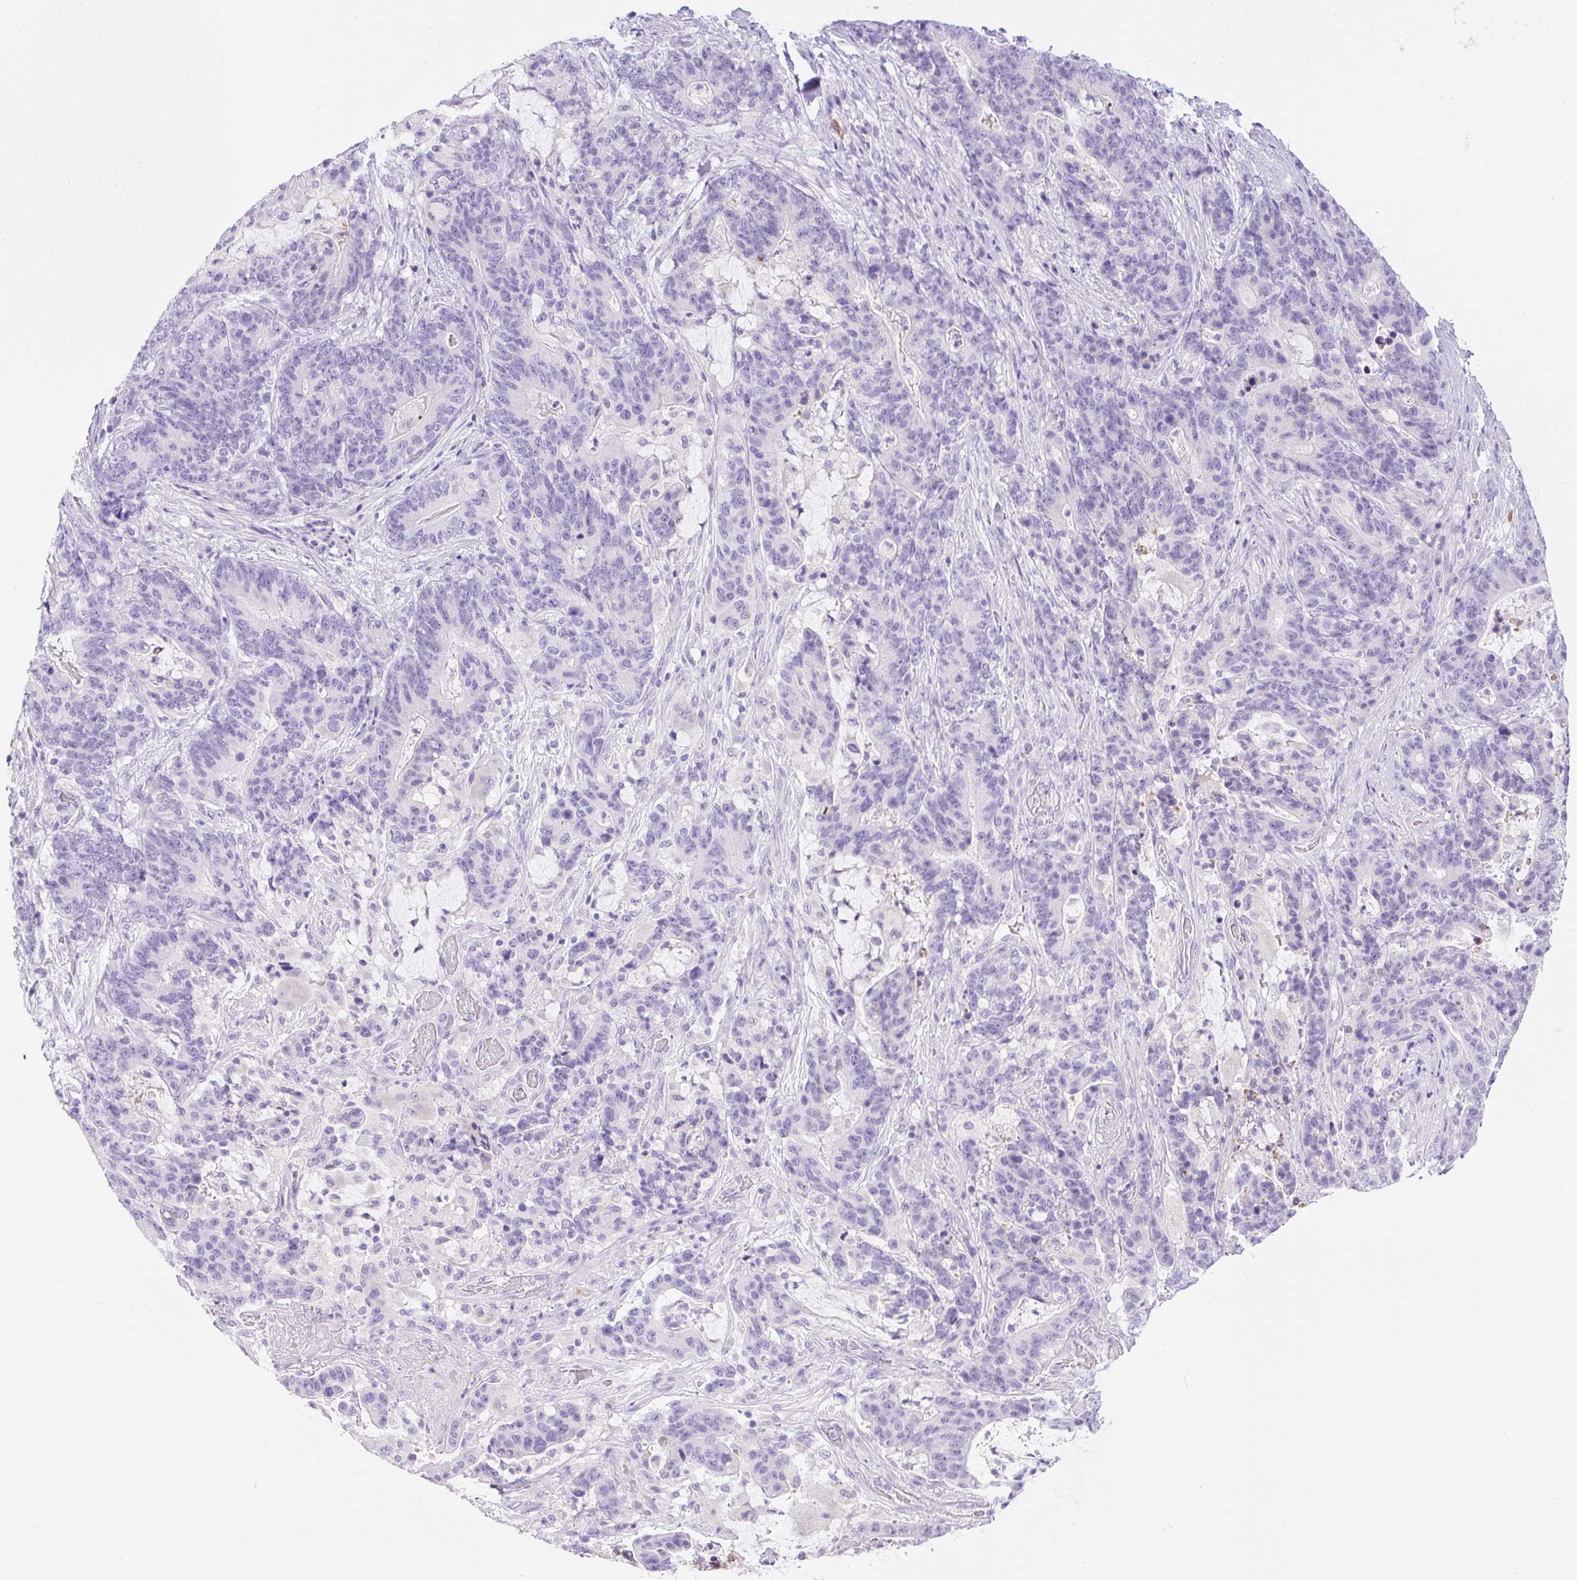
{"staining": {"intensity": "negative", "quantity": "none", "location": "none"}, "tissue": "stomach cancer", "cell_type": "Tumor cells", "image_type": "cancer", "snomed": [{"axis": "morphology", "description": "Normal tissue, NOS"}, {"axis": "morphology", "description": "Adenocarcinoma, NOS"}, {"axis": "topography", "description": "Stomach"}], "caption": "IHC photomicrograph of human stomach cancer stained for a protein (brown), which reveals no positivity in tumor cells.", "gene": "NDST3", "patient": {"sex": "female", "age": 64}}